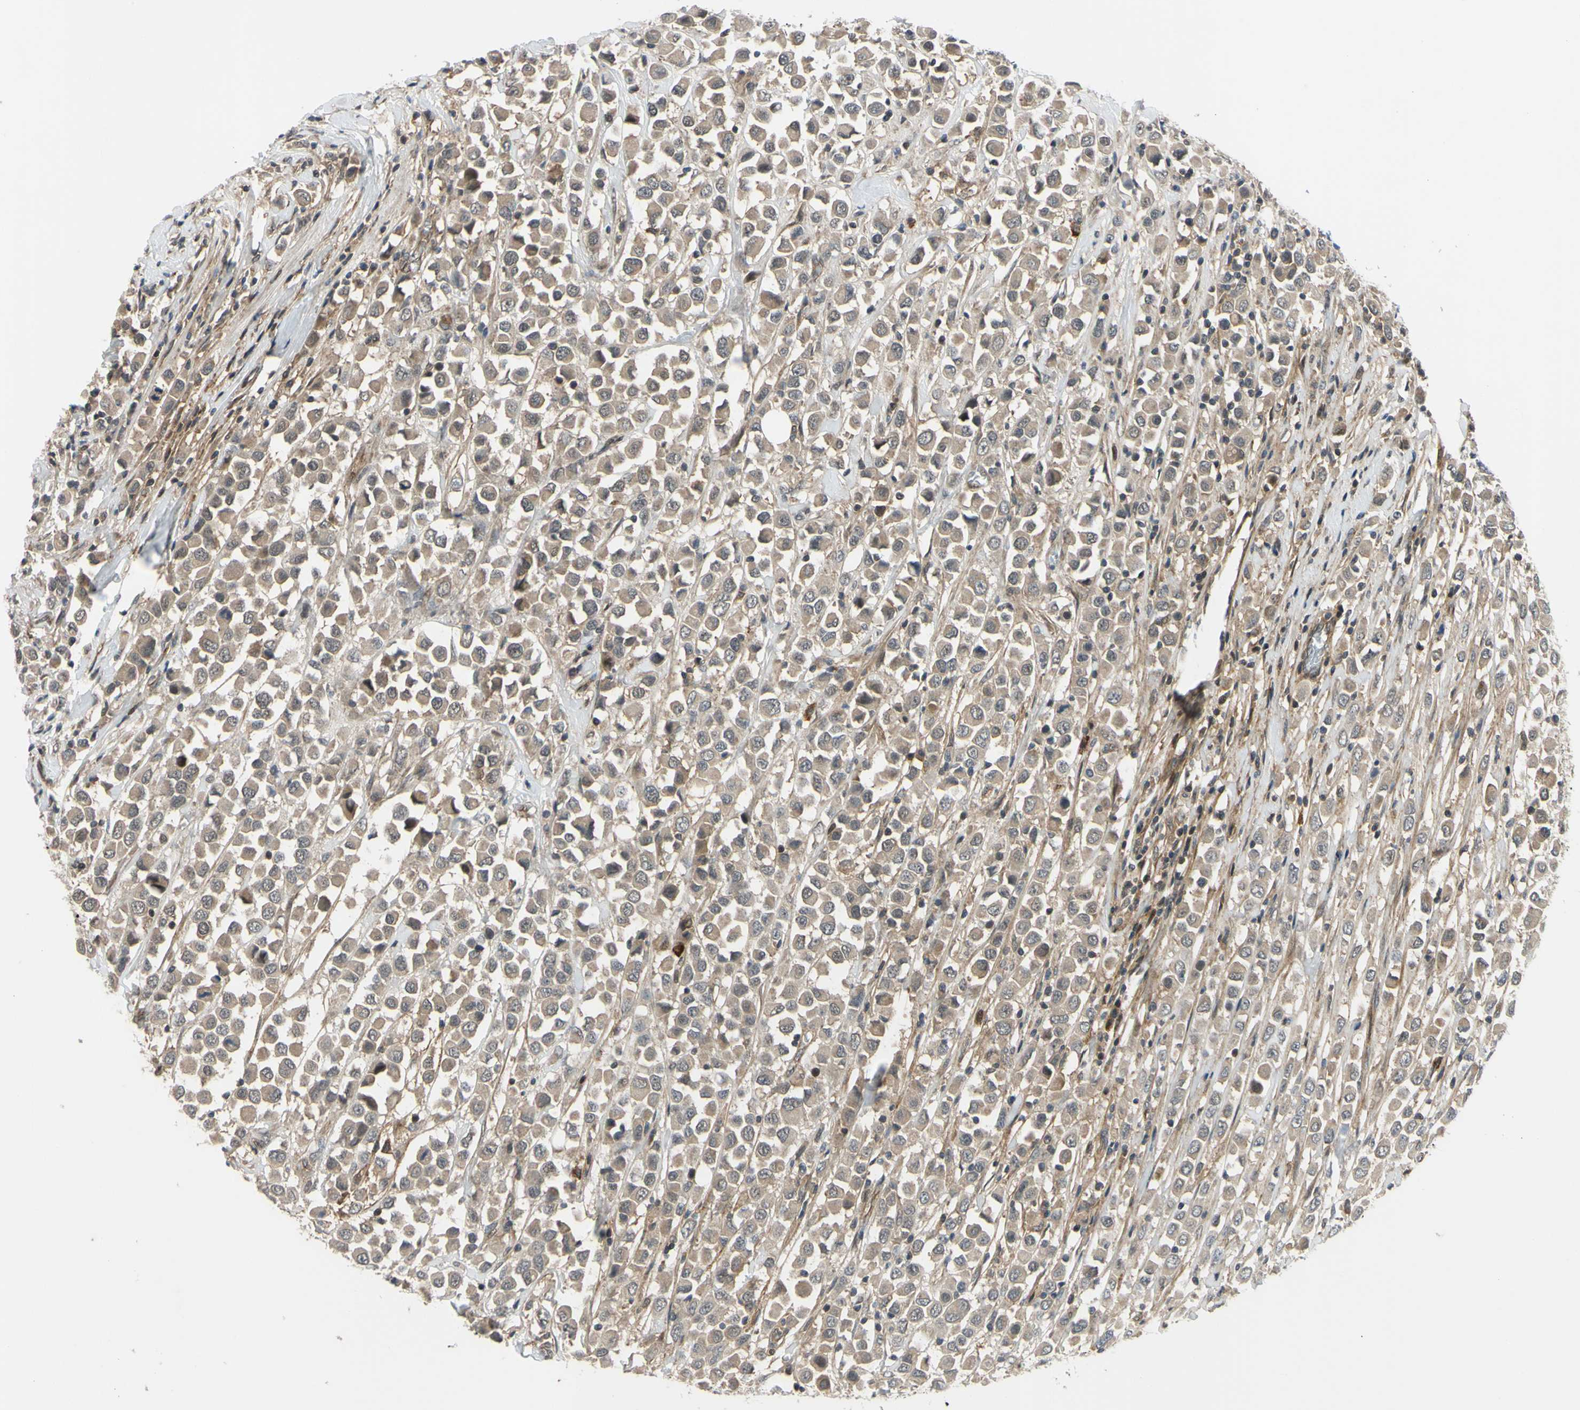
{"staining": {"intensity": "moderate", "quantity": ">75%", "location": "cytoplasmic/membranous"}, "tissue": "breast cancer", "cell_type": "Tumor cells", "image_type": "cancer", "snomed": [{"axis": "morphology", "description": "Duct carcinoma"}, {"axis": "topography", "description": "Breast"}], "caption": "Breast cancer (invasive ductal carcinoma) stained with immunohistochemistry shows moderate cytoplasmic/membranous positivity in about >75% of tumor cells. Nuclei are stained in blue.", "gene": "COMMD9", "patient": {"sex": "female", "age": 61}}